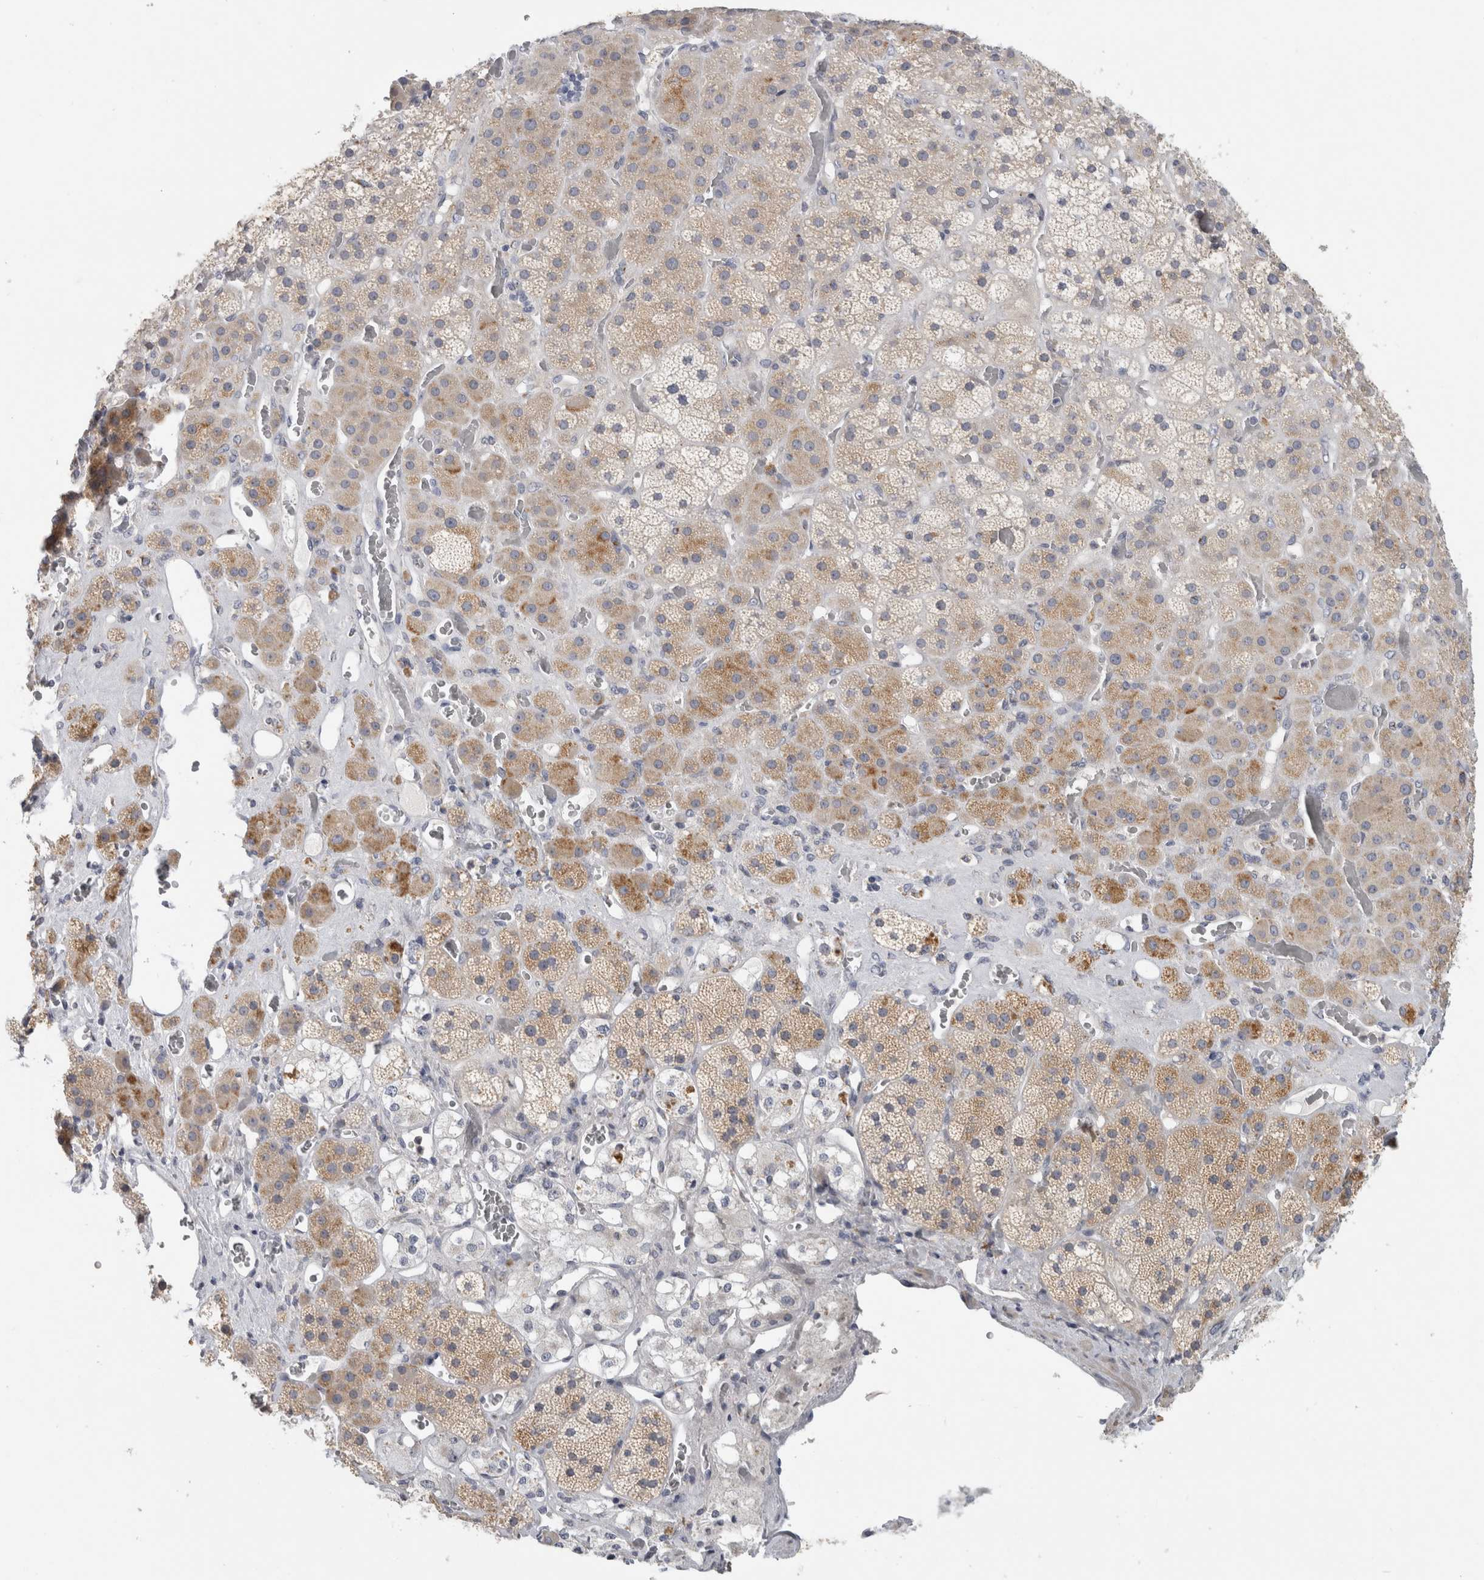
{"staining": {"intensity": "moderate", "quantity": "25%-75%", "location": "cytoplasmic/membranous"}, "tissue": "adrenal gland", "cell_type": "Glandular cells", "image_type": "normal", "snomed": [{"axis": "morphology", "description": "Normal tissue, NOS"}, {"axis": "topography", "description": "Adrenal gland"}], "caption": "Glandular cells show medium levels of moderate cytoplasmic/membranous positivity in approximately 25%-75% of cells in unremarkable human adrenal gland. (DAB (3,3'-diaminobenzidine) IHC with brightfield microscopy, high magnification).", "gene": "MGAT1", "patient": {"sex": "male", "age": 57}}